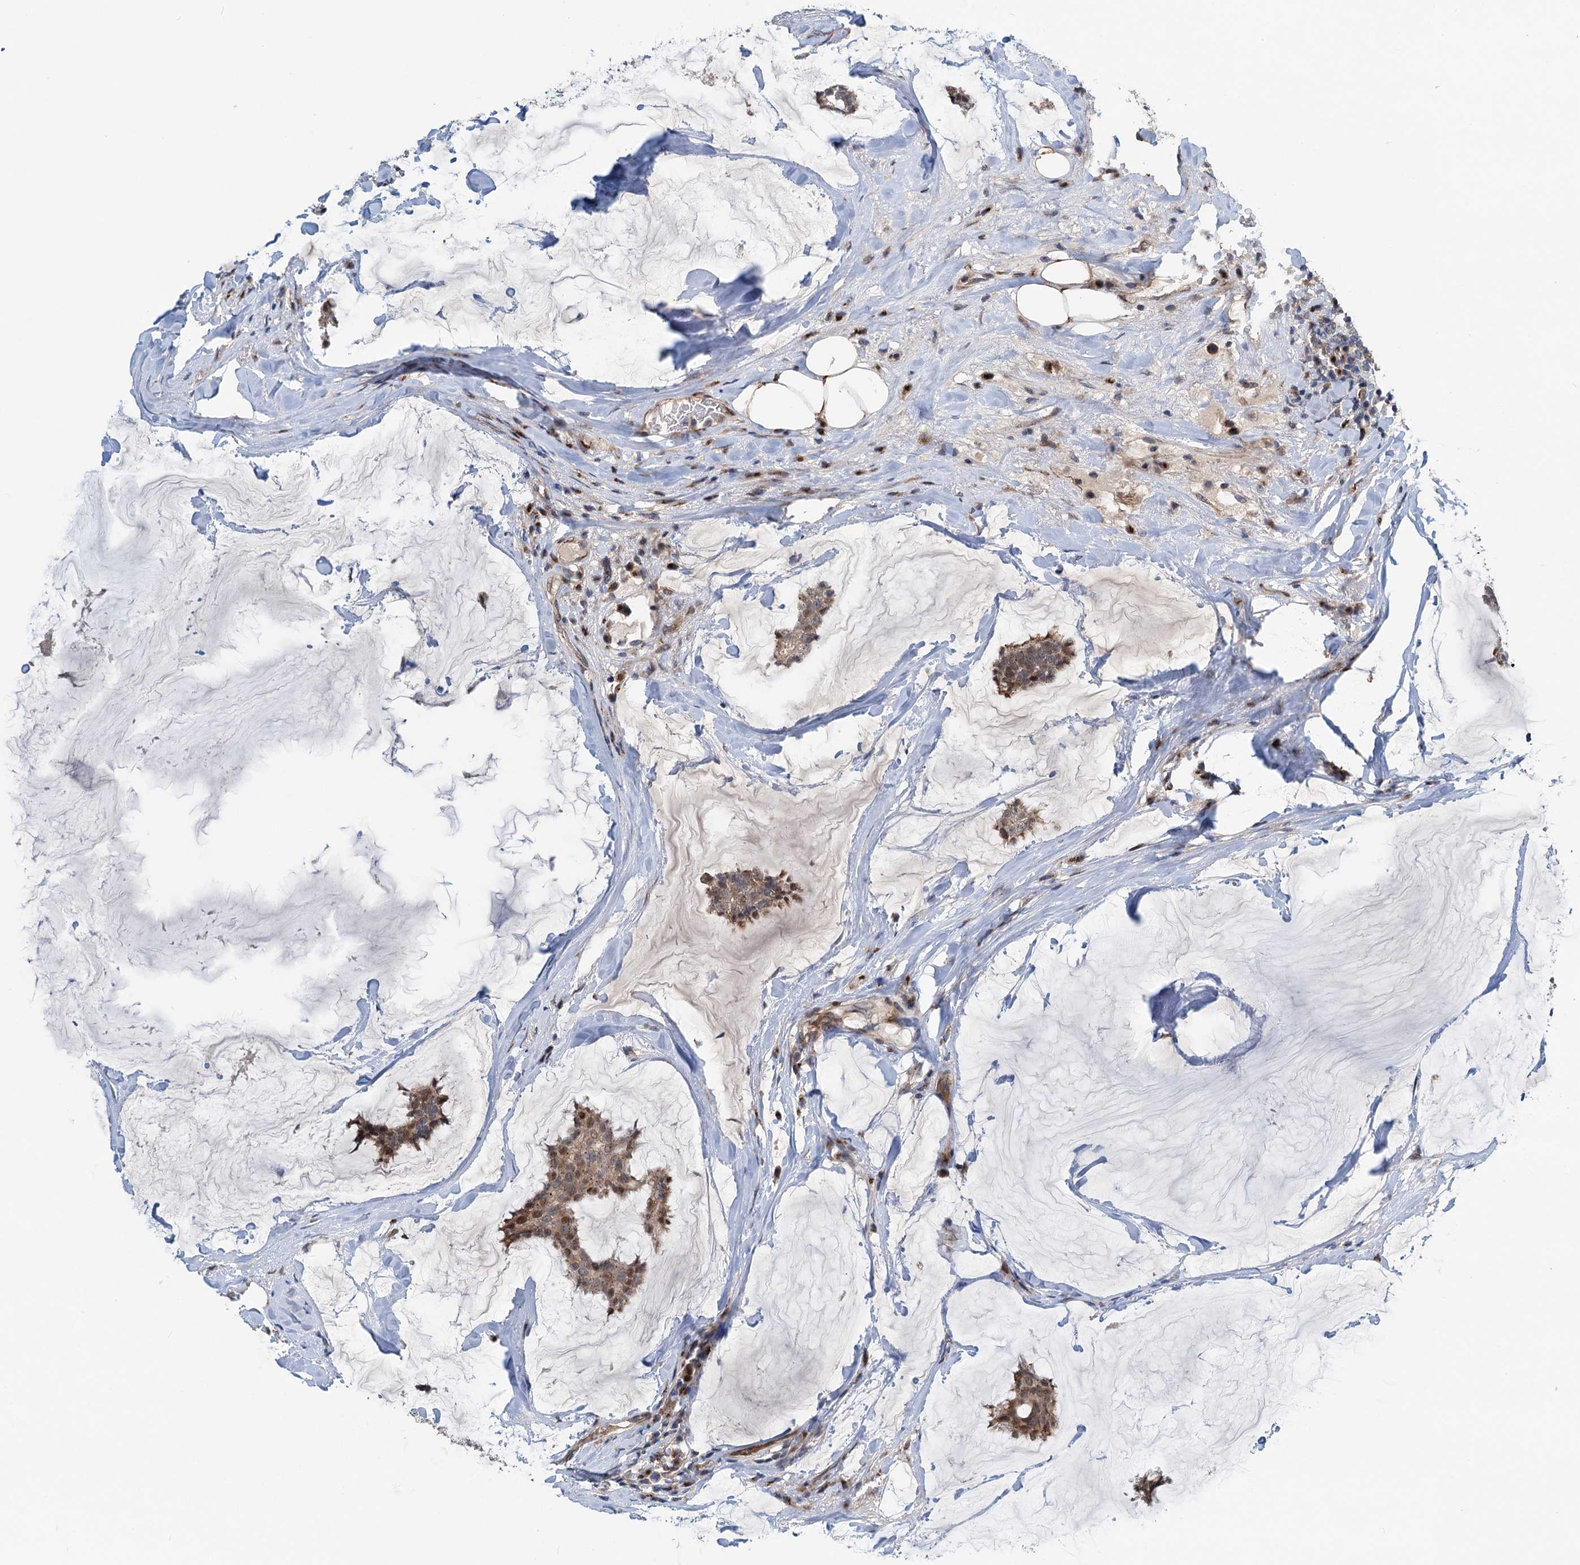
{"staining": {"intensity": "moderate", "quantity": ">75%", "location": "cytoplasmic/membranous,nuclear"}, "tissue": "breast cancer", "cell_type": "Tumor cells", "image_type": "cancer", "snomed": [{"axis": "morphology", "description": "Duct carcinoma"}, {"axis": "topography", "description": "Breast"}], "caption": "High-power microscopy captured an IHC photomicrograph of invasive ductal carcinoma (breast), revealing moderate cytoplasmic/membranous and nuclear staining in about >75% of tumor cells.", "gene": "DYNC2I2", "patient": {"sex": "female", "age": 93}}